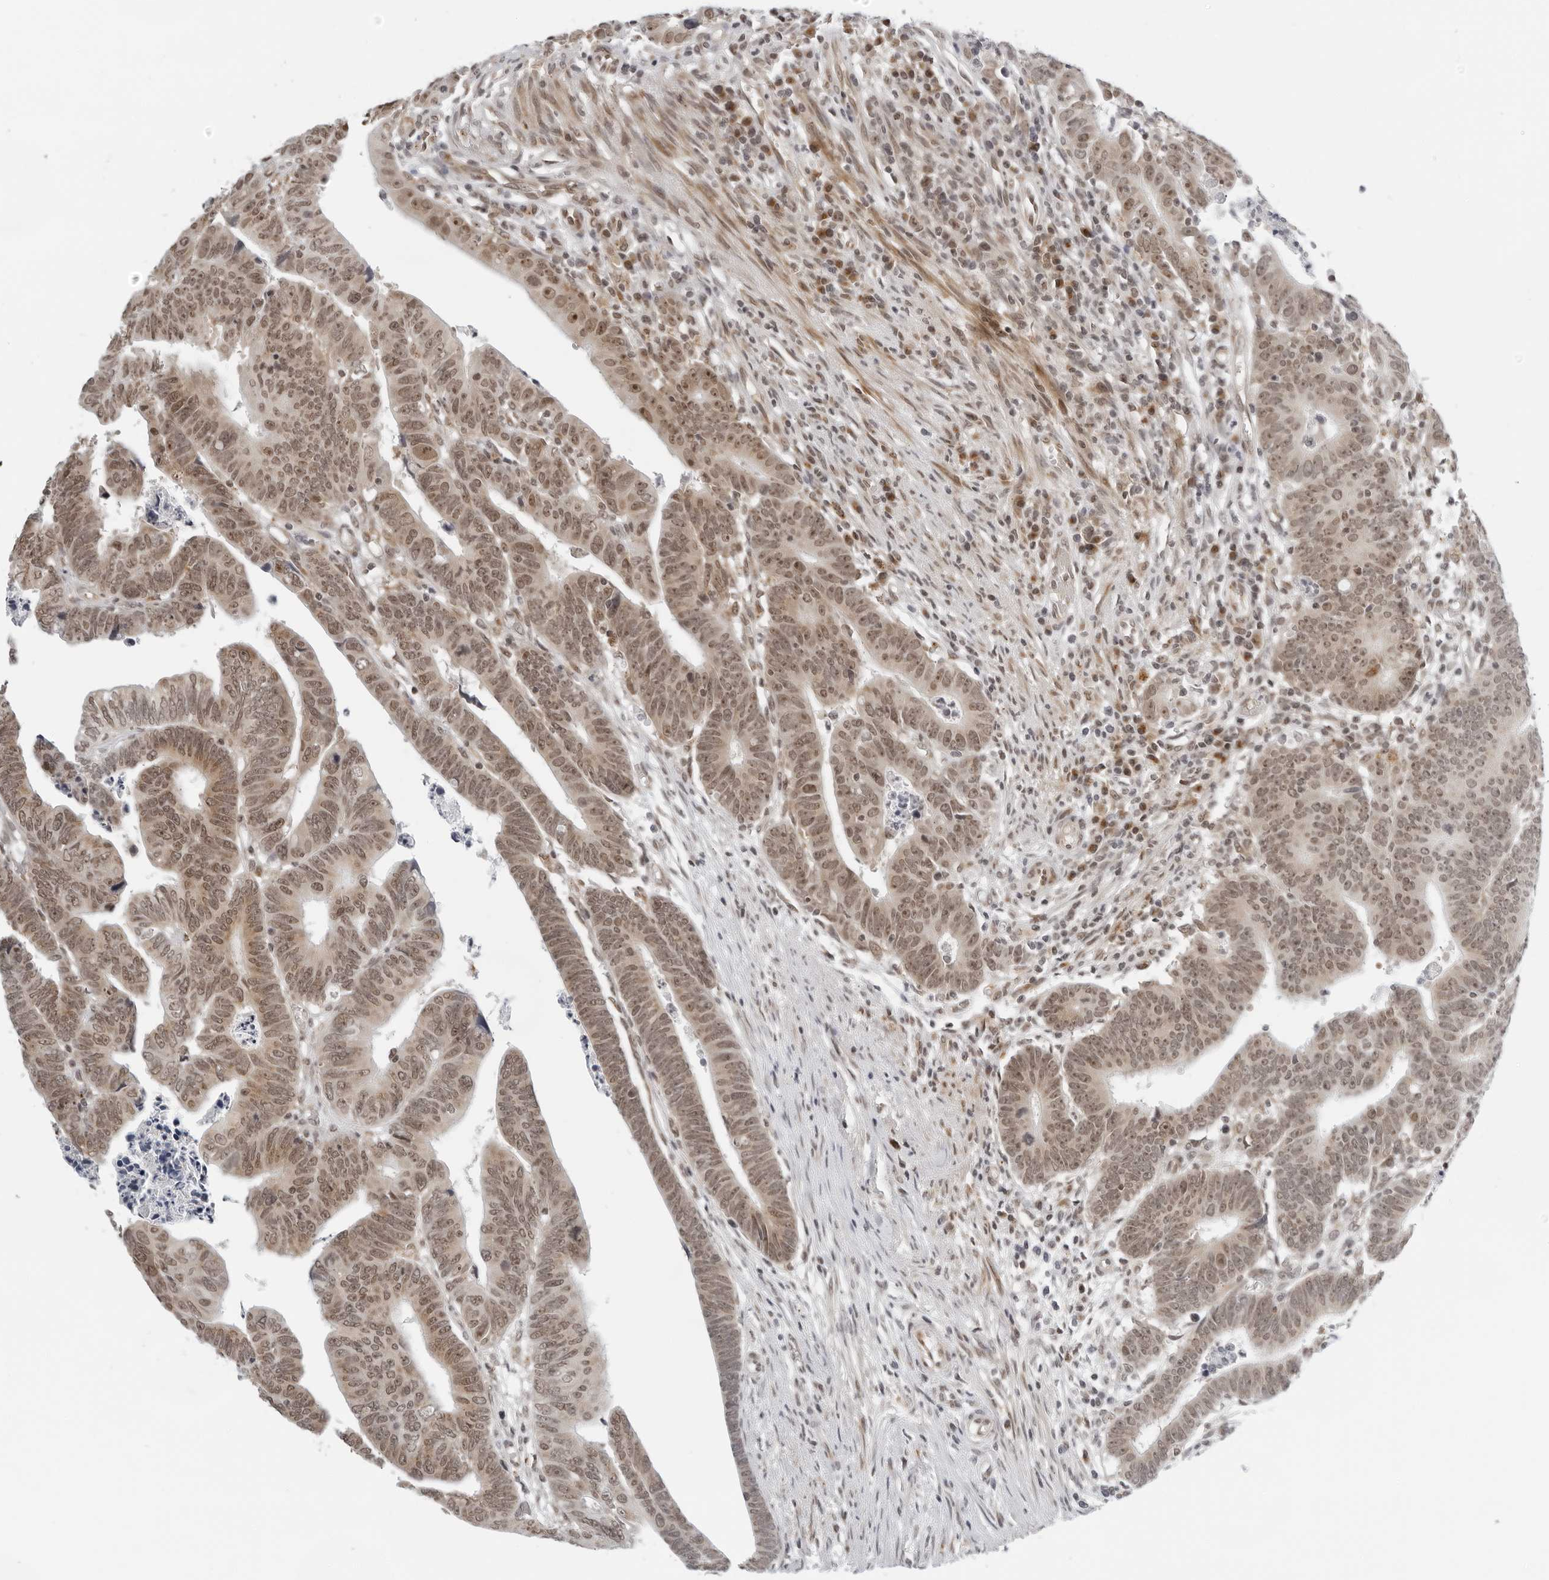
{"staining": {"intensity": "moderate", "quantity": ">75%", "location": "nuclear"}, "tissue": "colorectal cancer", "cell_type": "Tumor cells", "image_type": "cancer", "snomed": [{"axis": "morphology", "description": "Adenocarcinoma, NOS"}, {"axis": "topography", "description": "Rectum"}], "caption": "Colorectal adenocarcinoma stained with DAB immunohistochemistry (IHC) displays medium levels of moderate nuclear staining in about >75% of tumor cells.", "gene": "TOX4", "patient": {"sex": "female", "age": 65}}